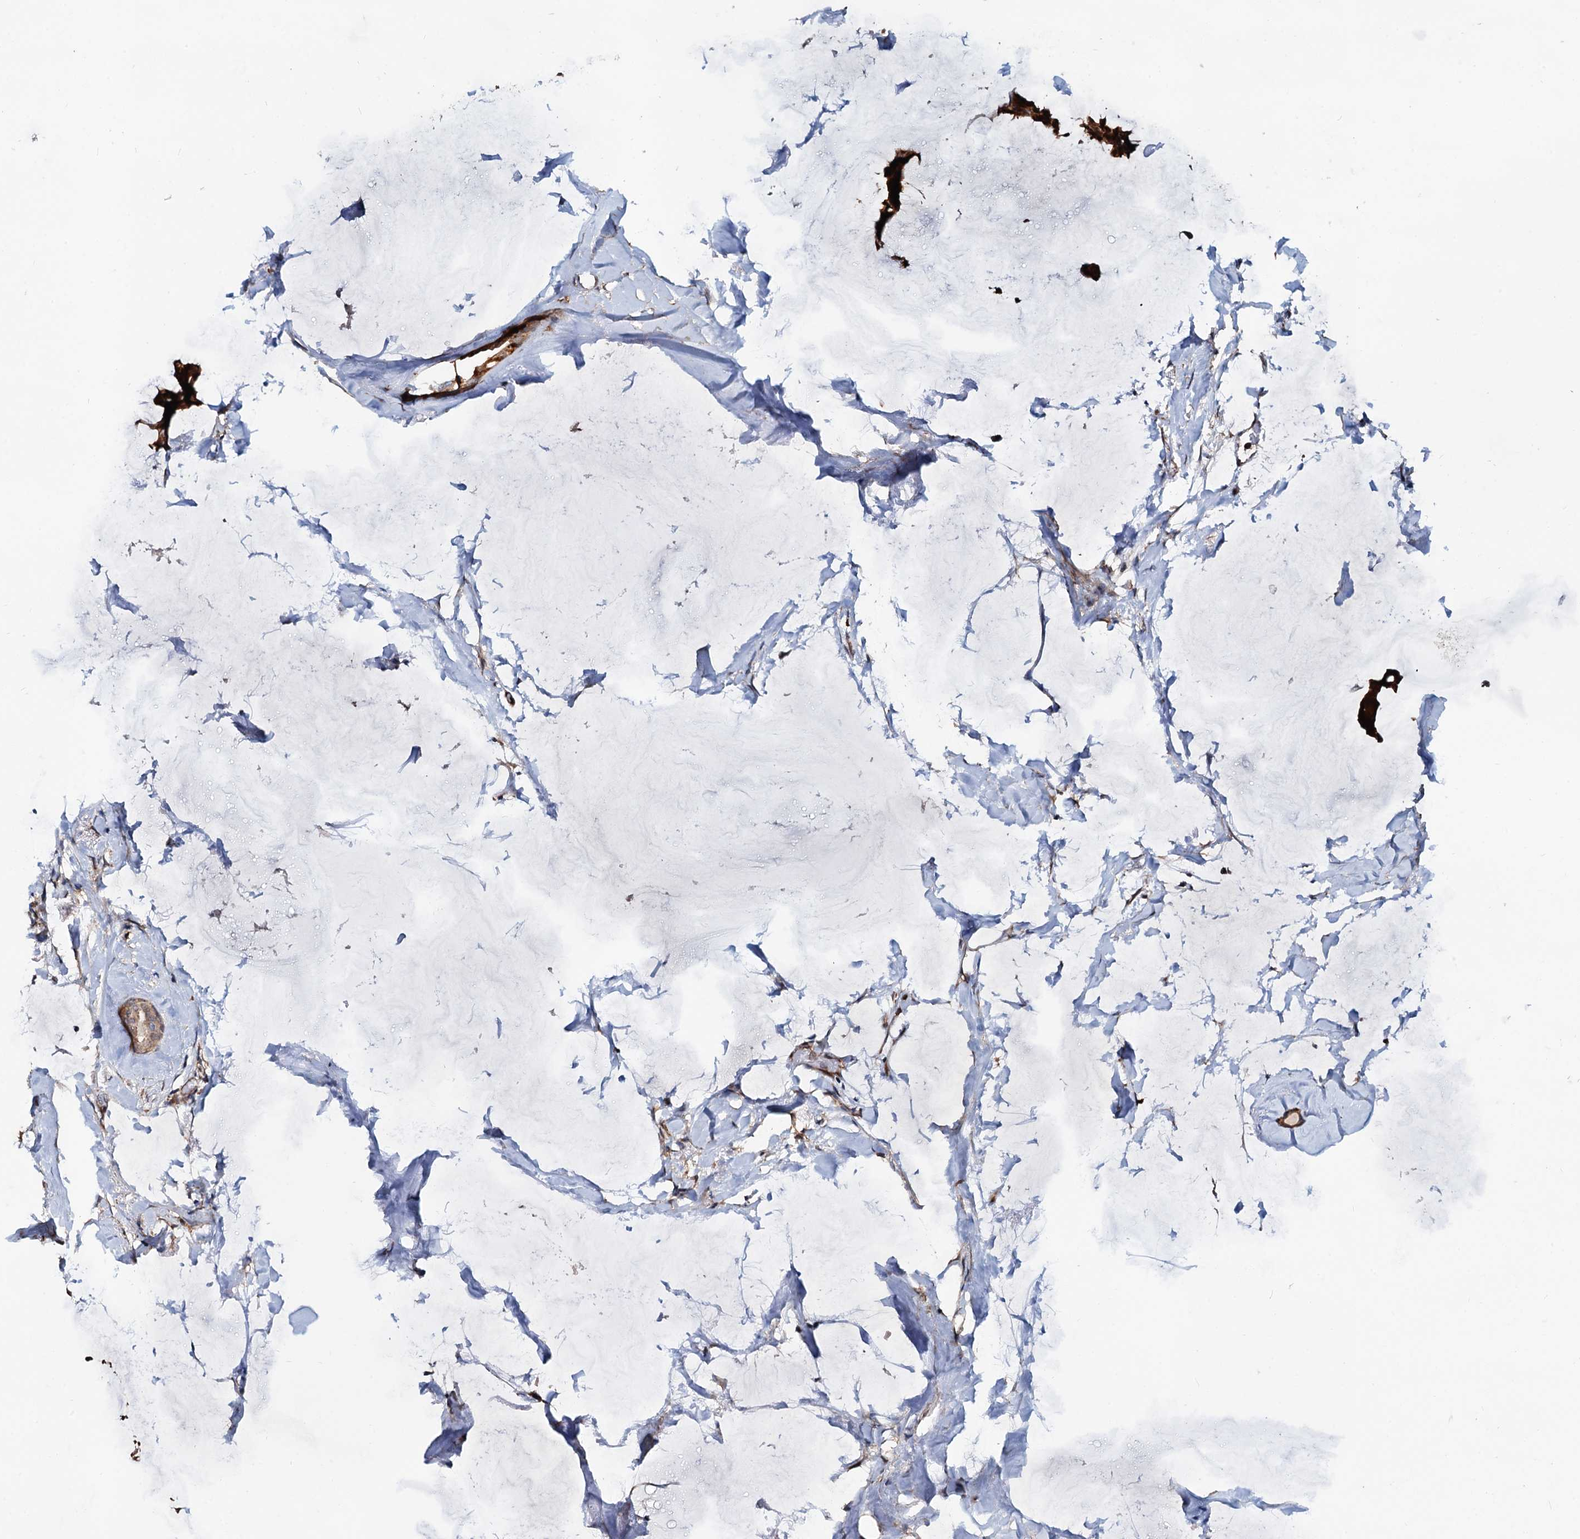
{"staining": {"intensity": "strong", "quantity": ">75%", "location": "cytoplasmic/membranous"}, "tissue": "breast cancer", "cell_type": "Tumor cells", "image_type": "cancer", "snomed": [{"axis": "morphology", "description": "Duct carcinoma"}, {"axis": "topography", "description": "Breast"}], "caption": "Immunohistochemical staining of breast cancer exhibits high levels of strong cytoplasmic/membranous positivity in approximately >75% of tumor cells. (IHC, brightfield microscopy, high magnification).", "gene": "AAGAB", "patient": {"sex": "female", "age": 93}}